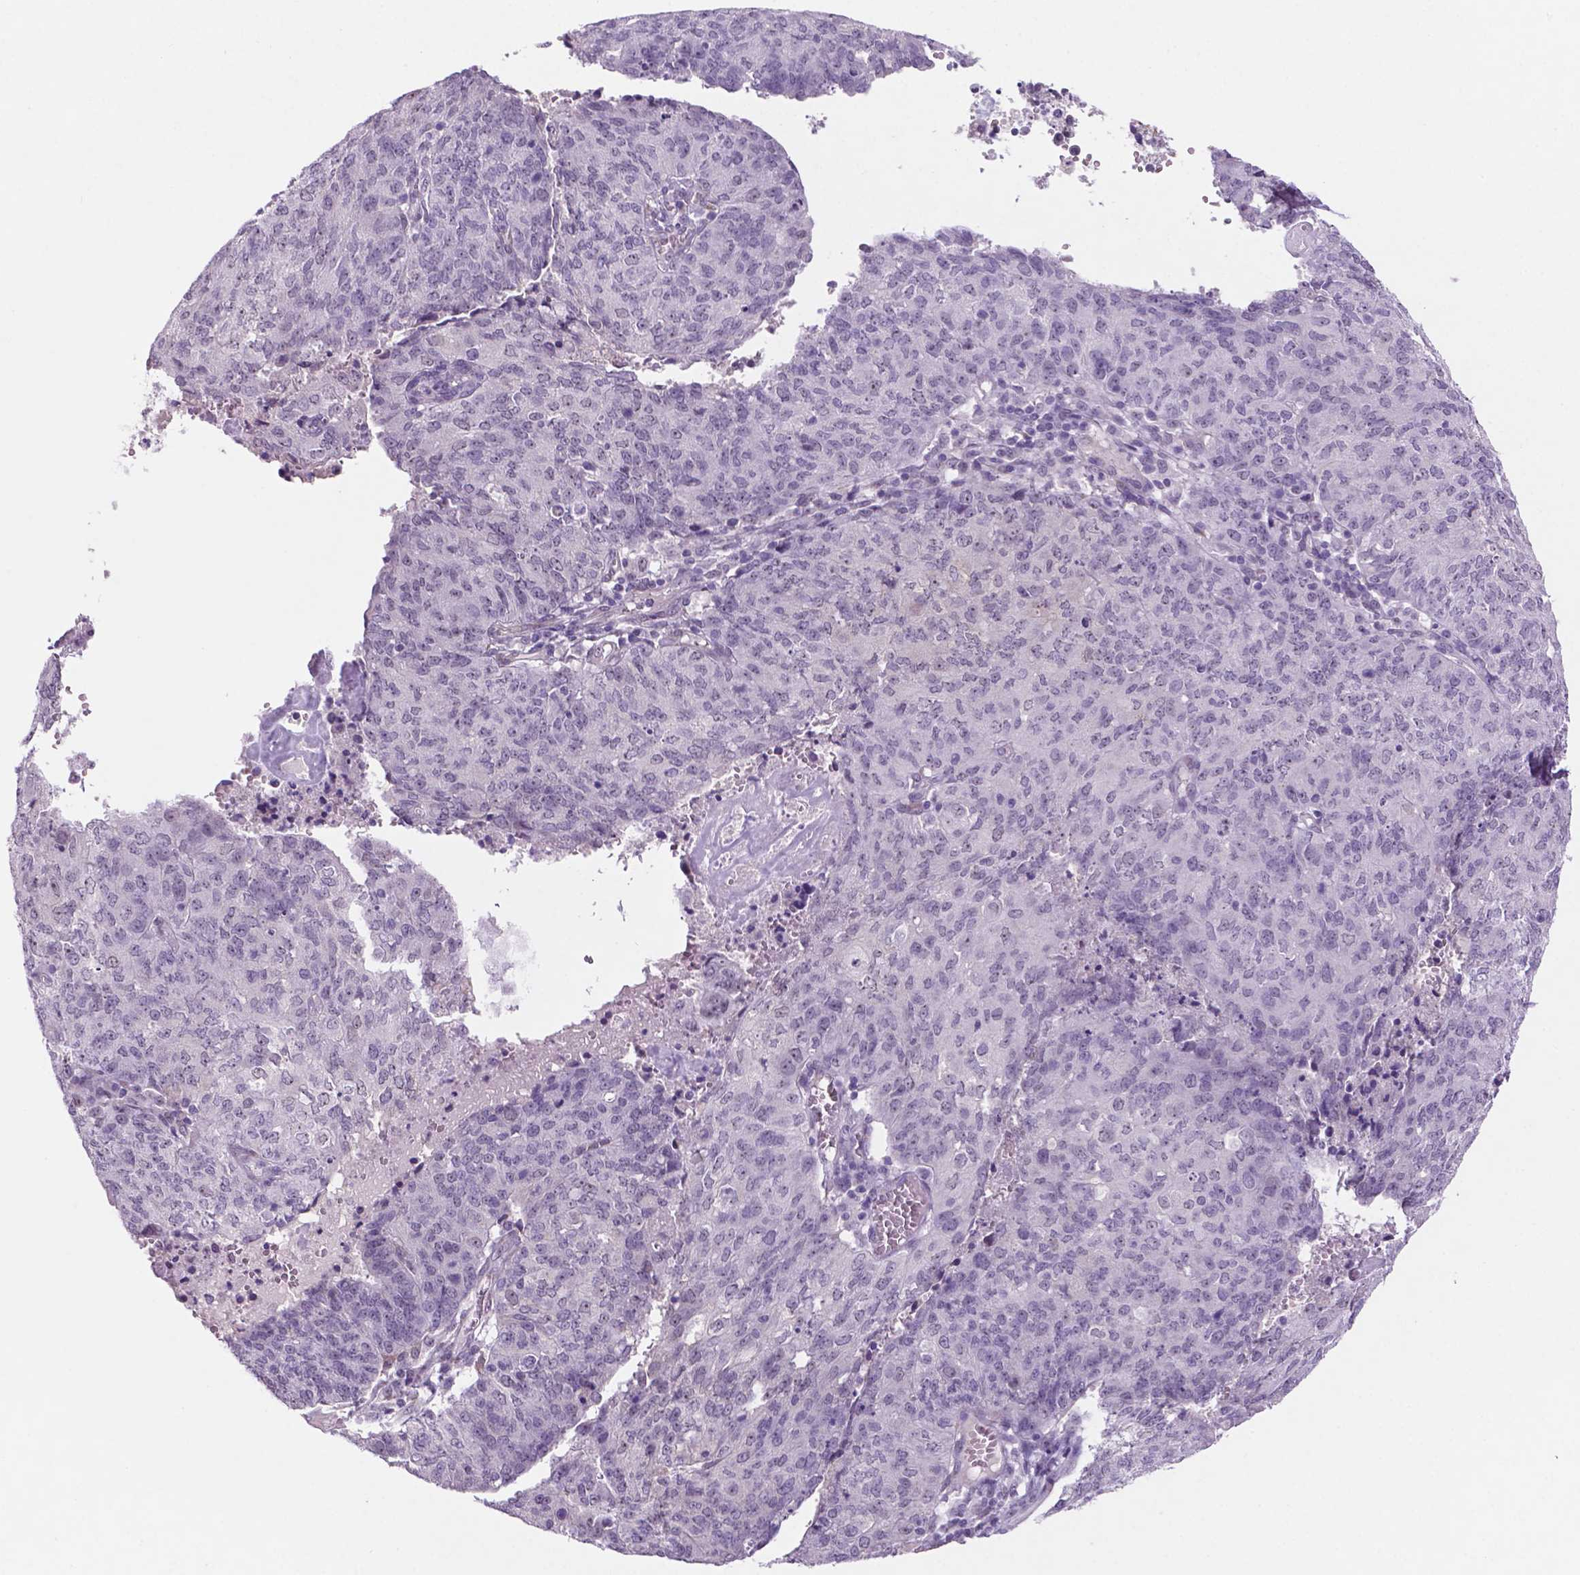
{"staining": {"intensity": "negative", "quantity": "none", "location": "none"}, "tissue": "endometrial cancer", "cell_type": "Tumor cells", "image_type": "cancer", "snomed": [{"axis": "morphology", "description": "Adenocarcinoma, NOS"}, {"axis": "topography", "description": "Endometrium"}], "caption": "This image is of endometrial cancer stained with immunohistochemistry to label a protein in brown with the nuclei are counter-stained blue. There is no staining in tumor cells.", "gene": "C18orf21", "patient": {"sex": "female", "age": 82}}